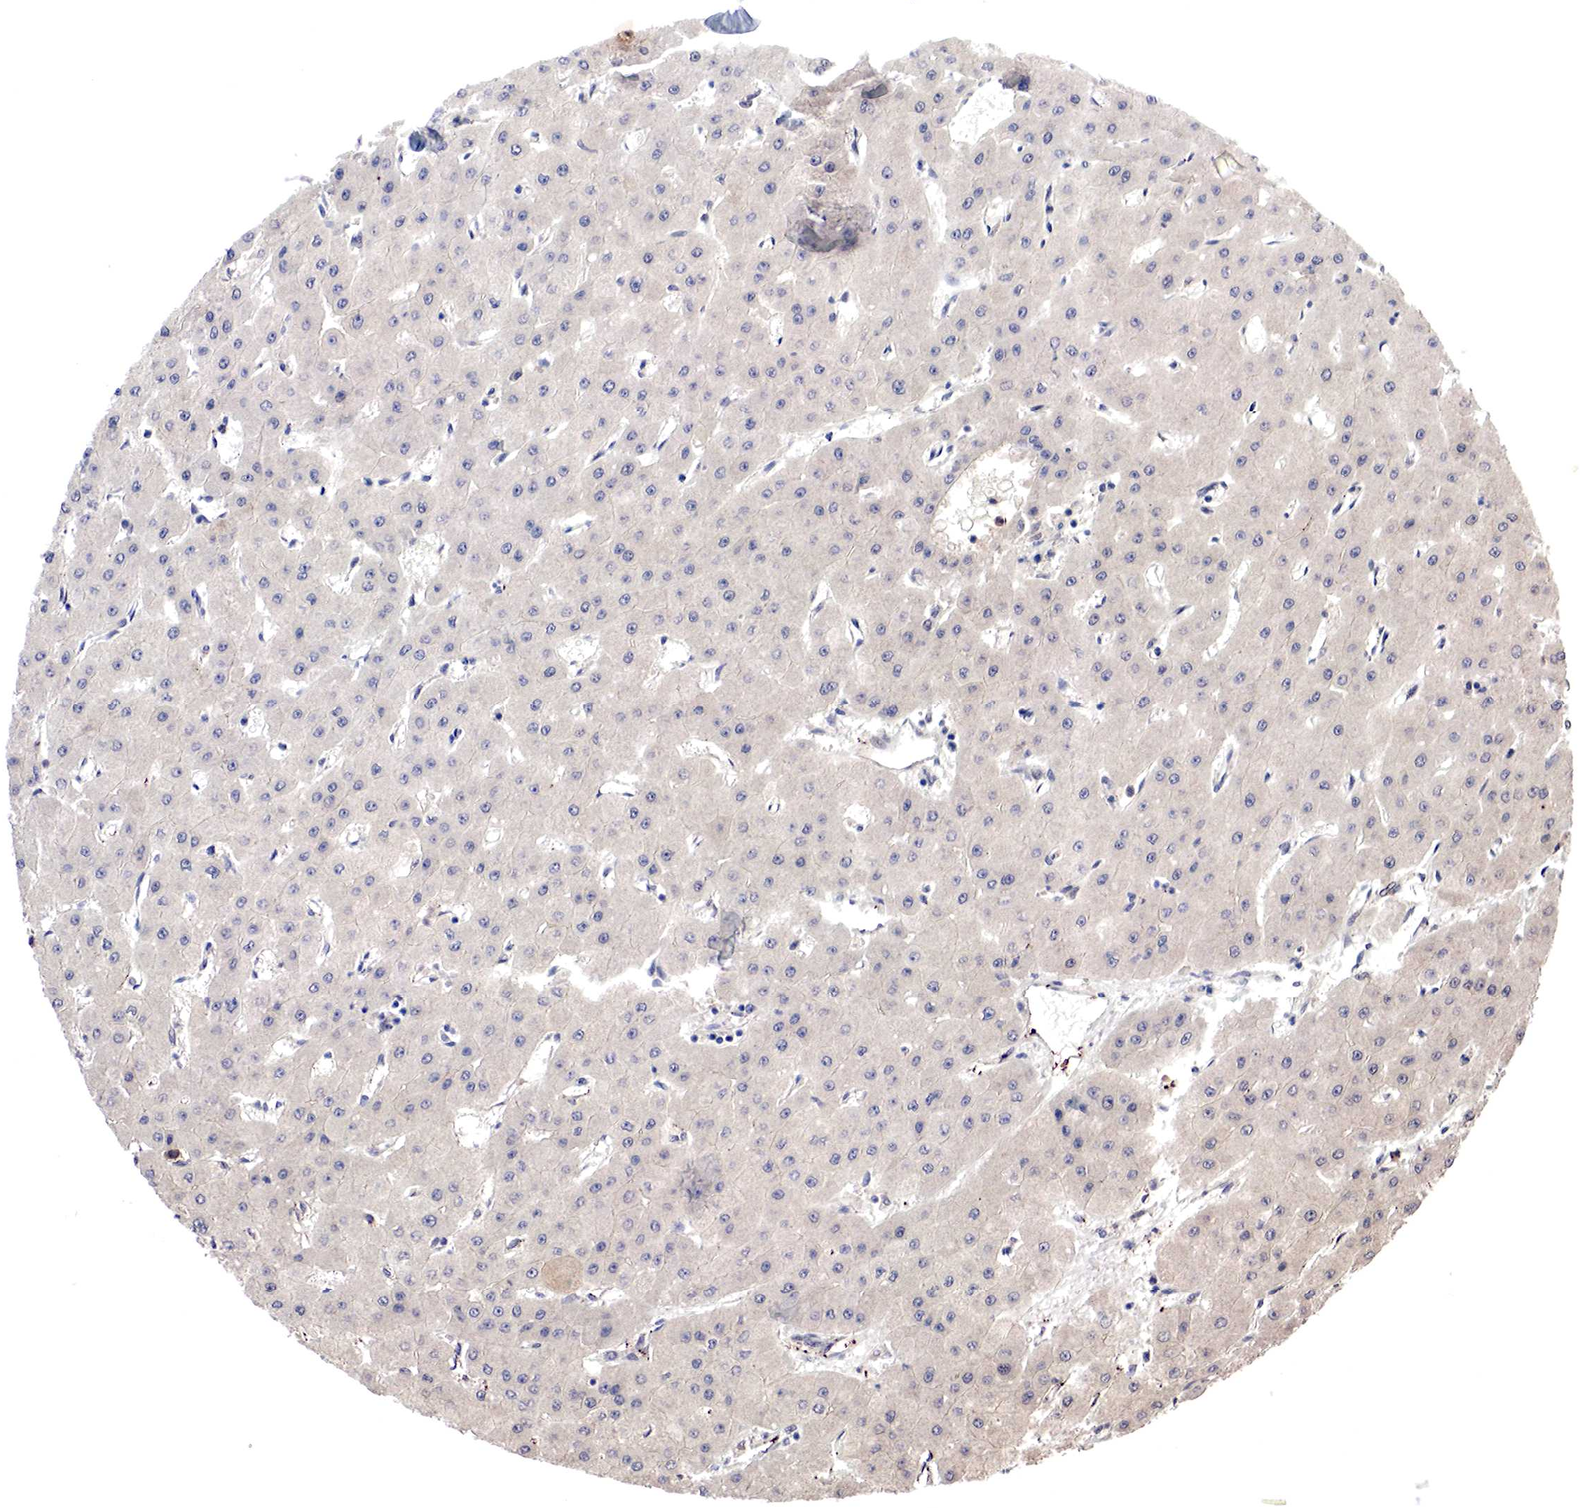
{"staining": {"intensity": "negative", "quantity": "none", "location": "none"}, "tissue": "liver cancer", "cell_type": "Tumor cells", "image_type": "cancer", "snomed": [{"axis": "morphology", "description": "Carcinoma, Hepatocellular, NOS"}, {"axis": "topography", "description": "Liver"}], "caption": "The image displays no significant staining in tumor cells of liver hepatocellular carcinoma.", "gene": "DACH2", "patient": {"sex": "female", "age": 52}}